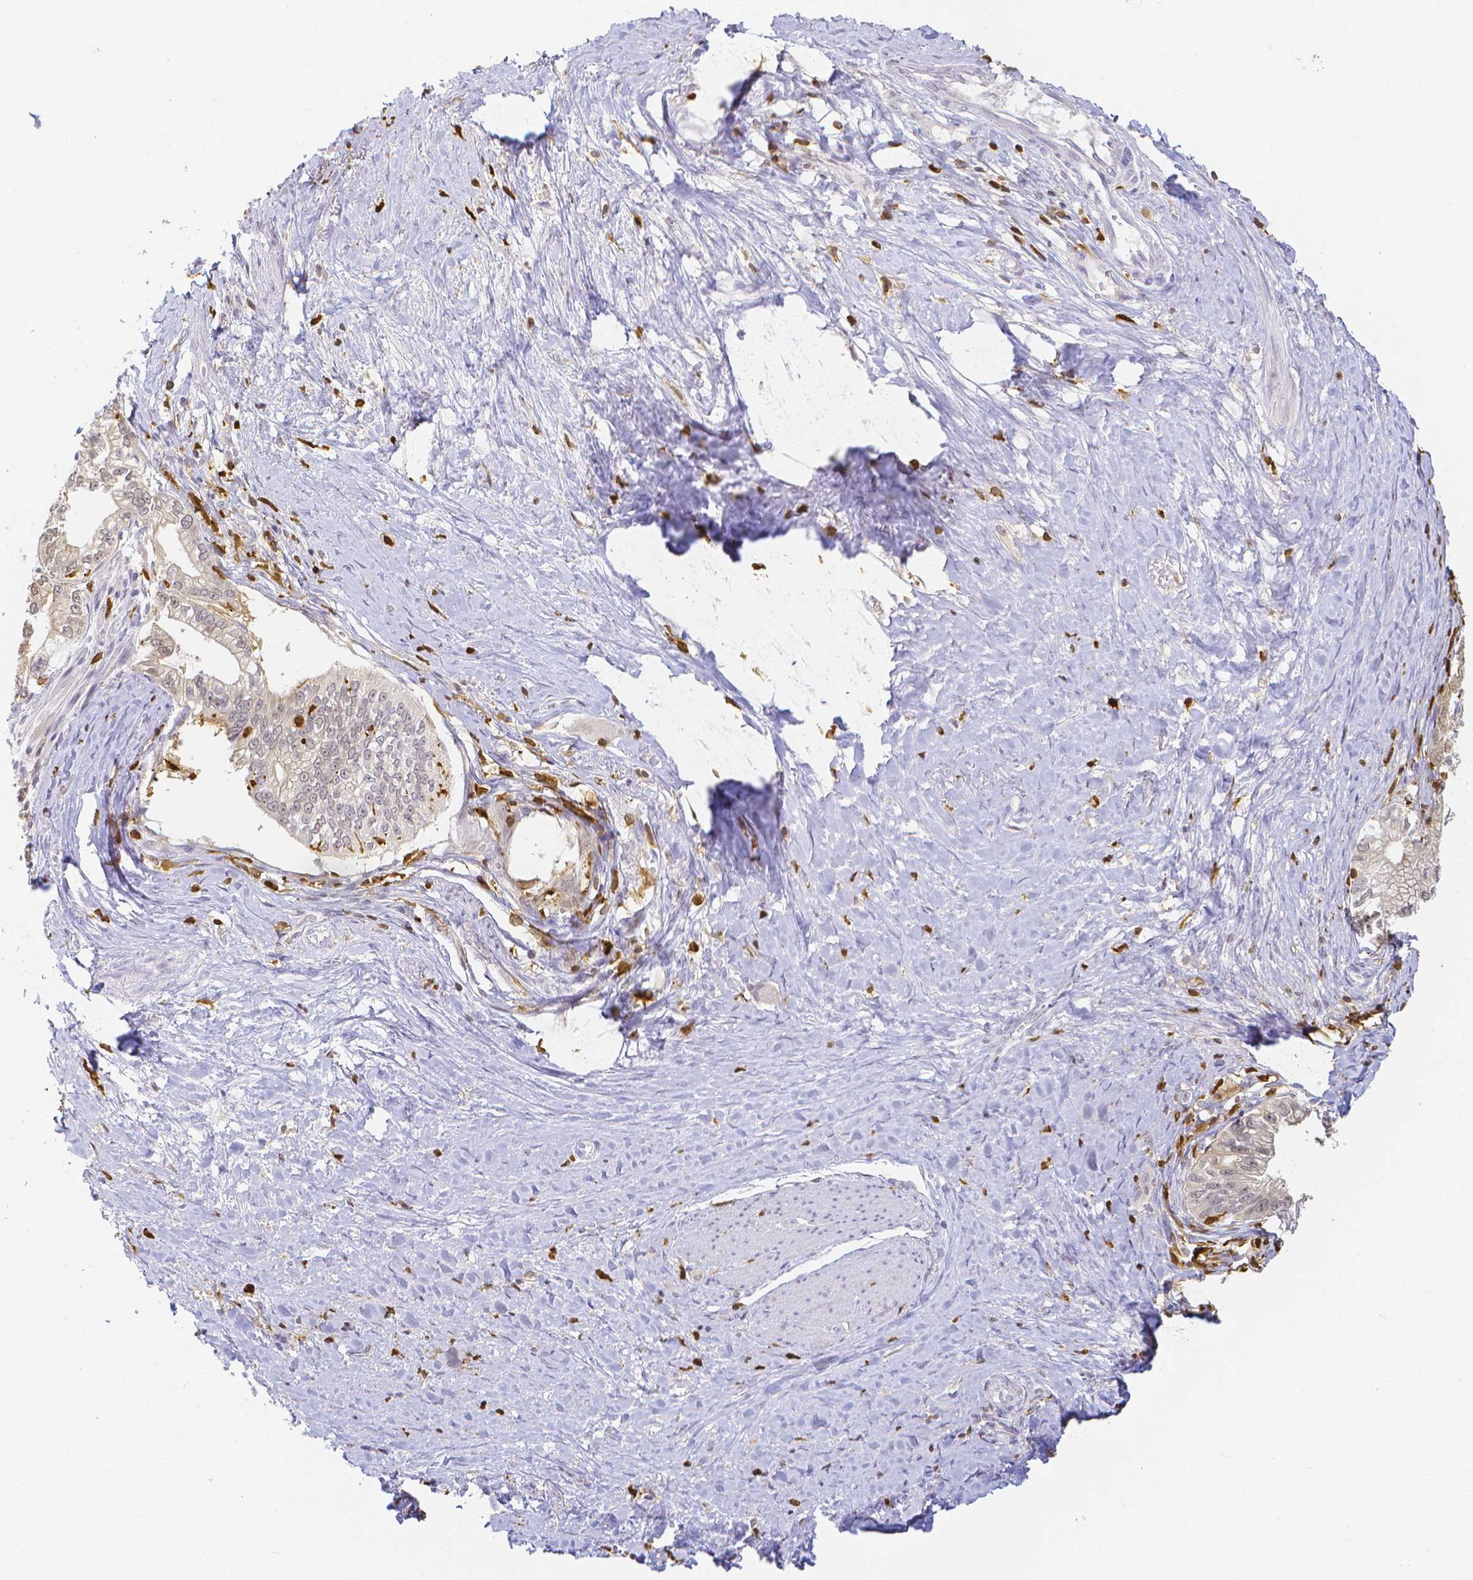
{"staining": {"intensity": "weak", "quantity": "25%-75%", "location": "cytoplasmic/membranous"}, "tissue": "pancreatic cancer", "cell_type": "Tumor cells", "image_type": "cancer", "snomed": [{"axis": "morphology", "description": "Adenocarcinoma, NOS"}, {"axis": "topography", "description": "Pancreas"}], "caption": "Immunohistochemistry photomicrograph of human pancreatic cancer (adenocarcinoma) stained for a protein (brown), which shows low levels of weak cytoplasmic/membranous positivity in approximately 25%-75% of tumor cells.", "gene": "COTL1", "patient": {"sex": "male", "age": 70}}